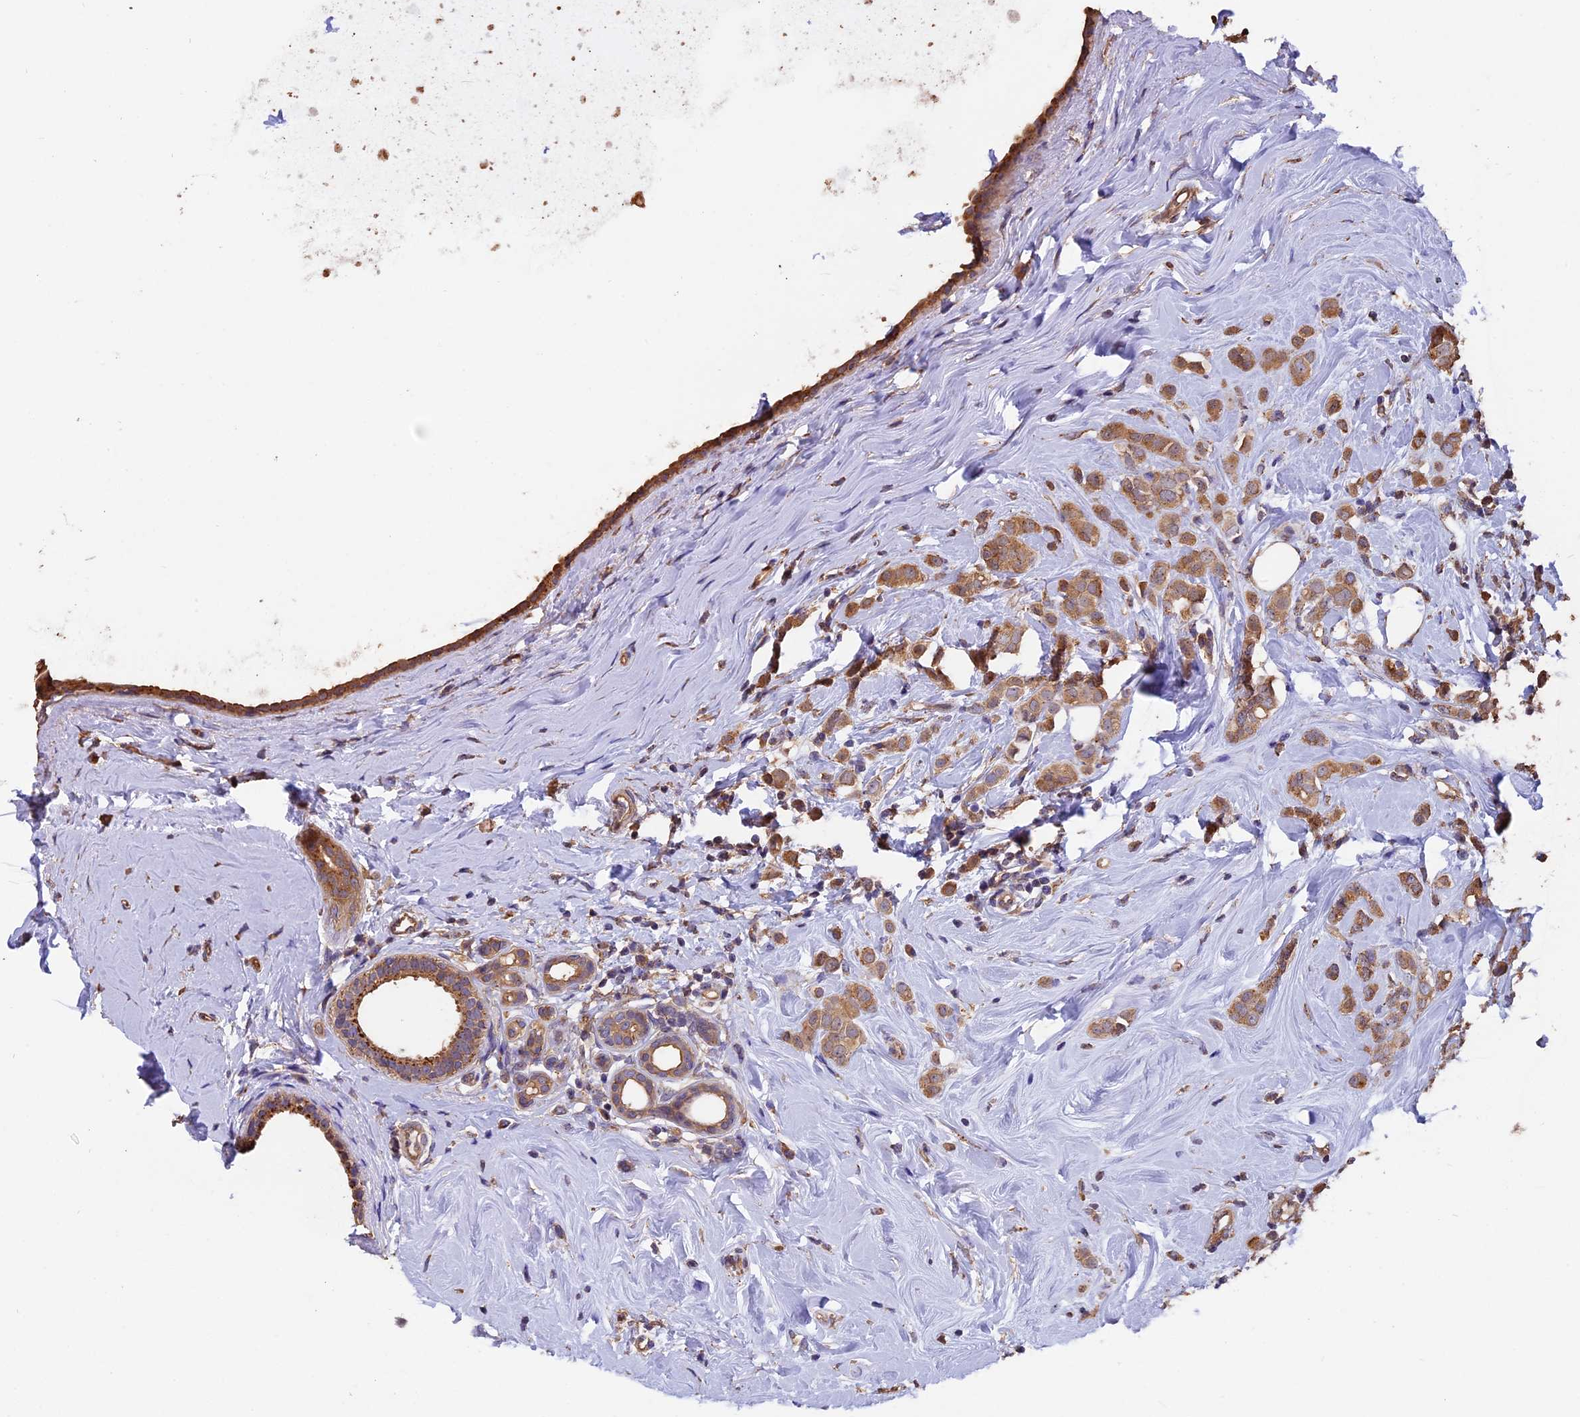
{"staining": {"intensity": "moderate", "quantity": ">75%", "location": "cytoplasmic/membranous"}, "tissue": "breast cancer", "cell_type": "Tumor cells", "image_type": "cancer", "snomed": [{"axis": "morphology", "description": "Lobular carcinoma"}, {"axis": "topography", "description": "Breast"}], "caption": "There is medium levels of moderate cytoplasmic/membranous expression in tumor cells of lobular carcinoma (breast), as demonstrated by immunohistochemical staining (brown color).", "gene": "CHMP2A", "patient": {"sex": "female", "age": 47}}